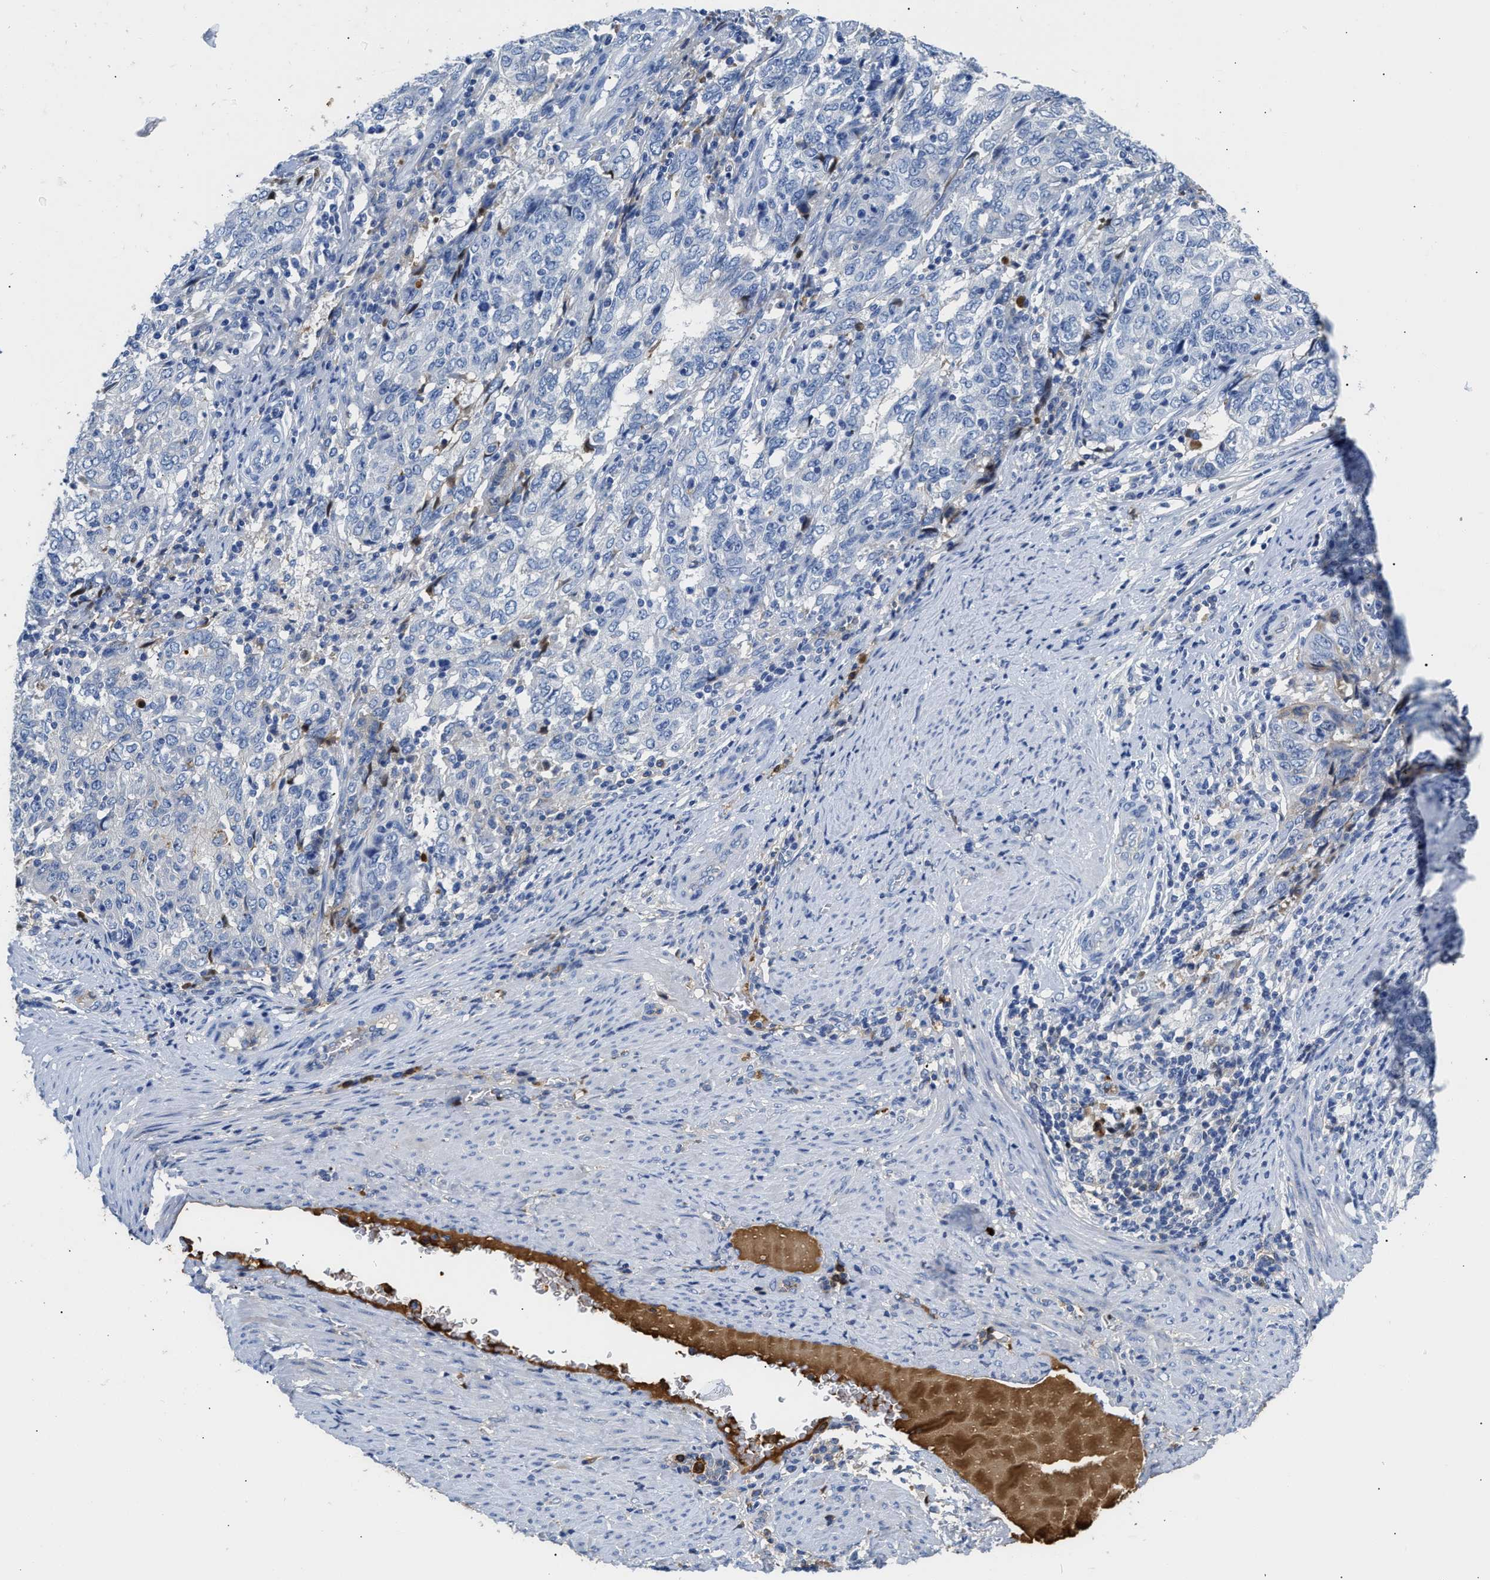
{"staining": {"intensity": "negative", "quantity": "none", "location": "none"}, "tissue": "endometrial cancer", "cell_type": "Tumor cells", "image_type": "cancer", "snomed": [{"axis": "morphology", "description": "Adenocarcinoma, NOS"}, {"axis": "topography", "description": "Endometrium"}], "caption": "This histopathology image is of endometrial cancer (adenocarcinoma) stained with immunohistochemistry to label a protein in brown with the nuclei are counter-stained blue. There is no staining in tumor cells.", "gene": "GC", "patient": {"sex": "female", "age": 80}}